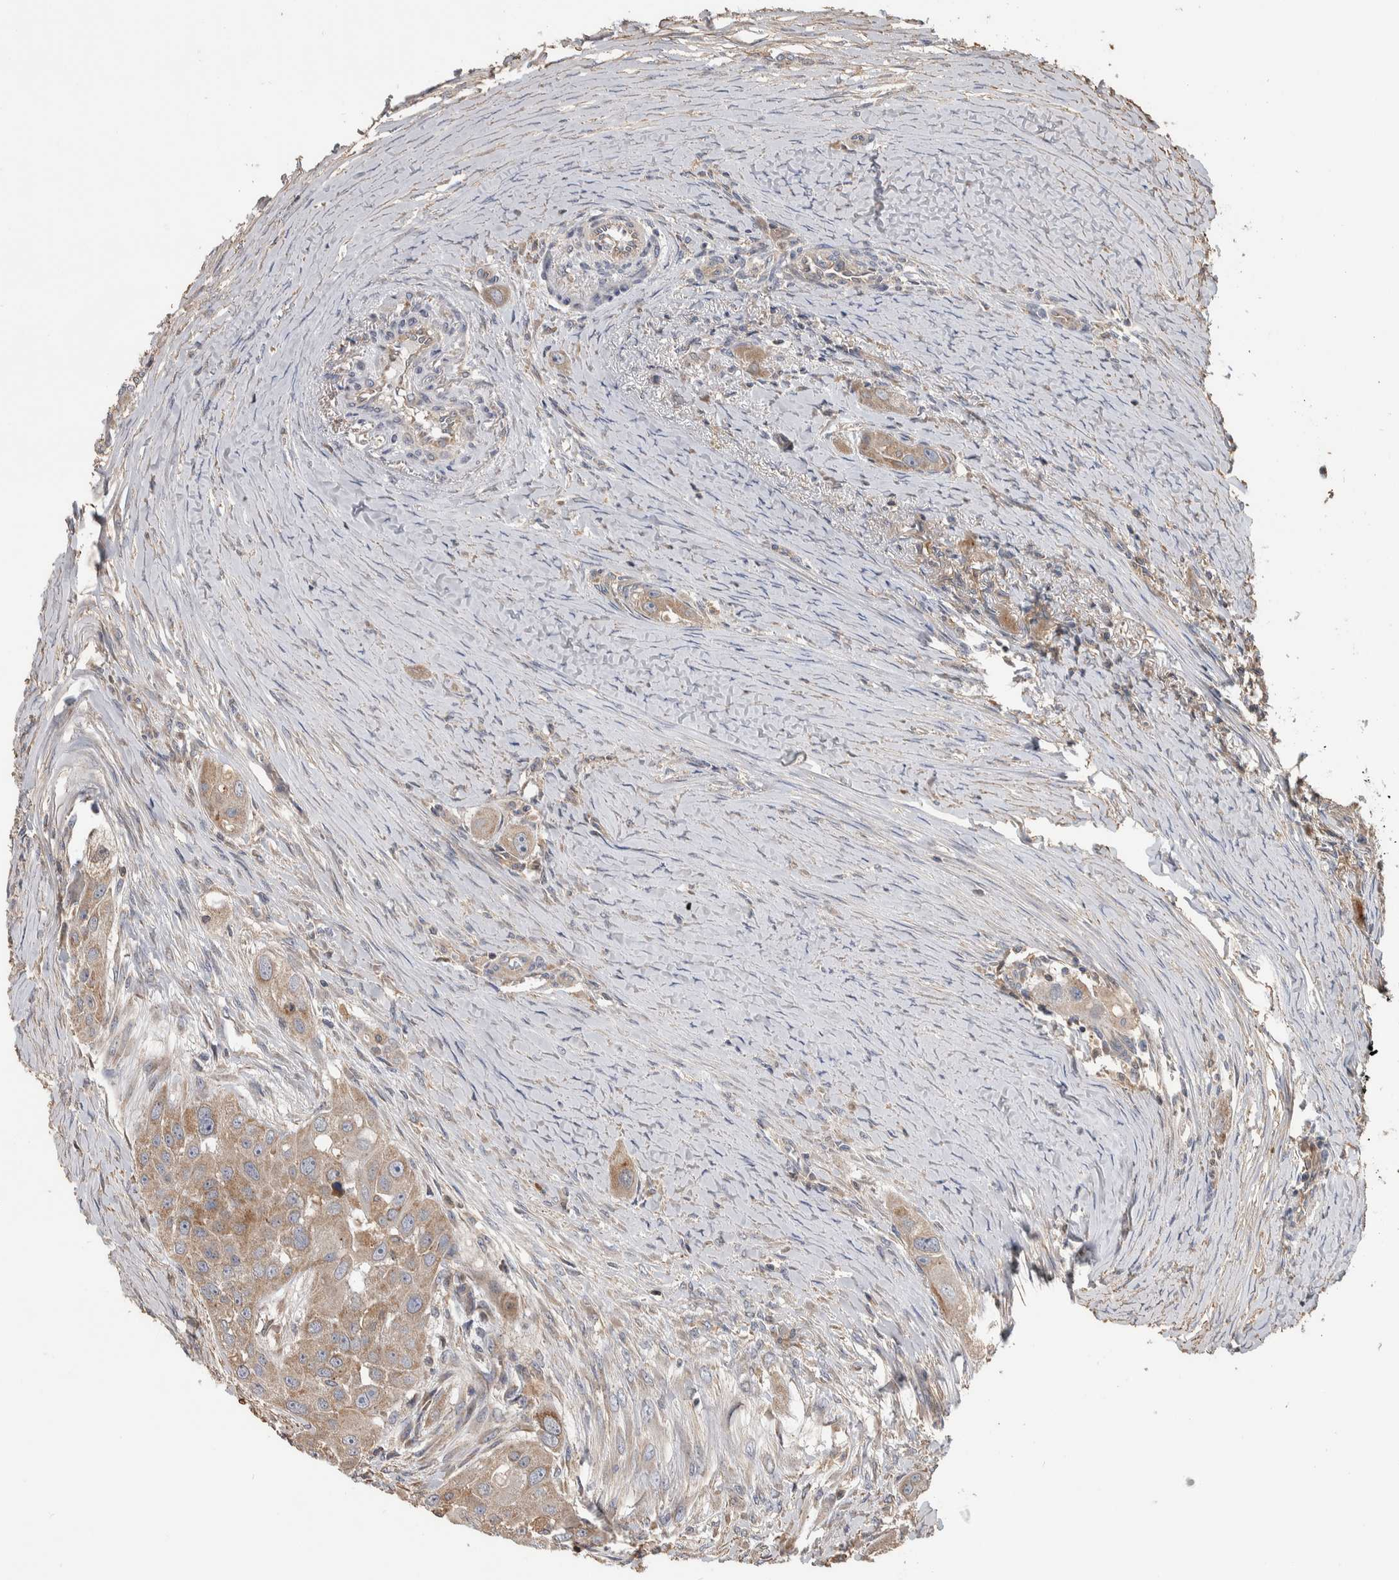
{"staining": {"intensity": "weak", "quantity": ">75%", "location": "cytoplasmic/membranous"}, "tissue": "head and neck cancer", "cell_type": "Tumor cells", "image_type": "cancer", "snomed": [{"axis": "morphology", "description": "Normal tissue, NOS"}, {"axis": "morphology", "description": "Squamous cell carcinoma, NOS"}, {"axis": "topography", "description": "Skeletal muscle"}, {"axis": "topography", "description": "Head-Neck"}], "caption": "Protein staining demonstrates weak cytoplasmic/membranous positivity in about >75% of tumor cells in head and neck cancer (squamous cell carcinoma).", "gene": "SDCBP", "patient": {"sex": "male", "age": 51}}